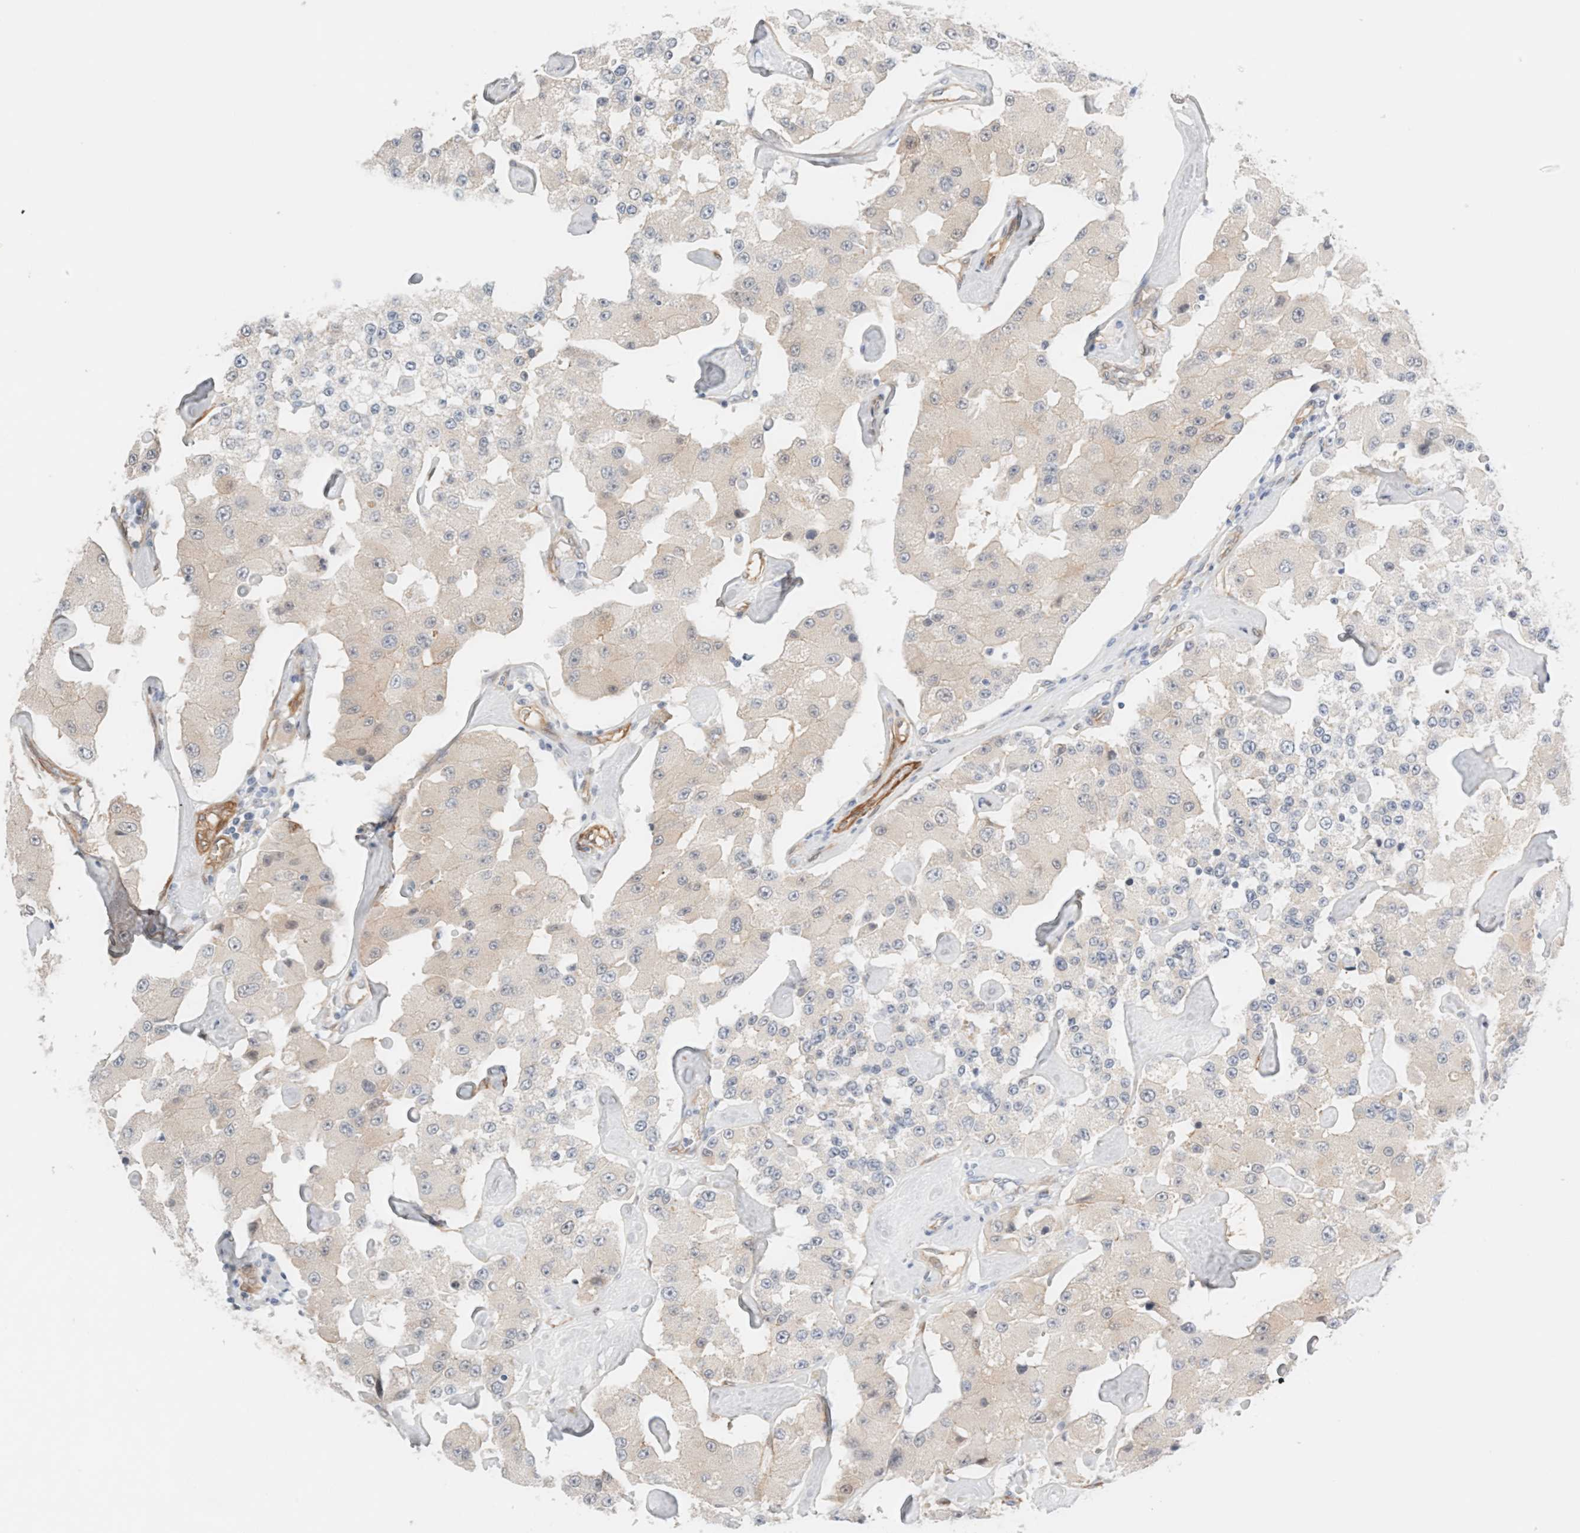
{"staining": {"intensity": "negative", "quantity": "none", "location": "none"}, "tissue": "carcinoid", "cell_type": "Tumor cells", "image_type": "cancer", "snomed": [{"axis": "morphology", "description": "Carcinoid, malignant, NOS"}, {"axis": "topography", "description": "Pancreas"}], "caption": "The image displays no staining of tumor cells in carcinoid.", "gene": "LMCD1", "patient": {"sex": "male", "age": 41}}